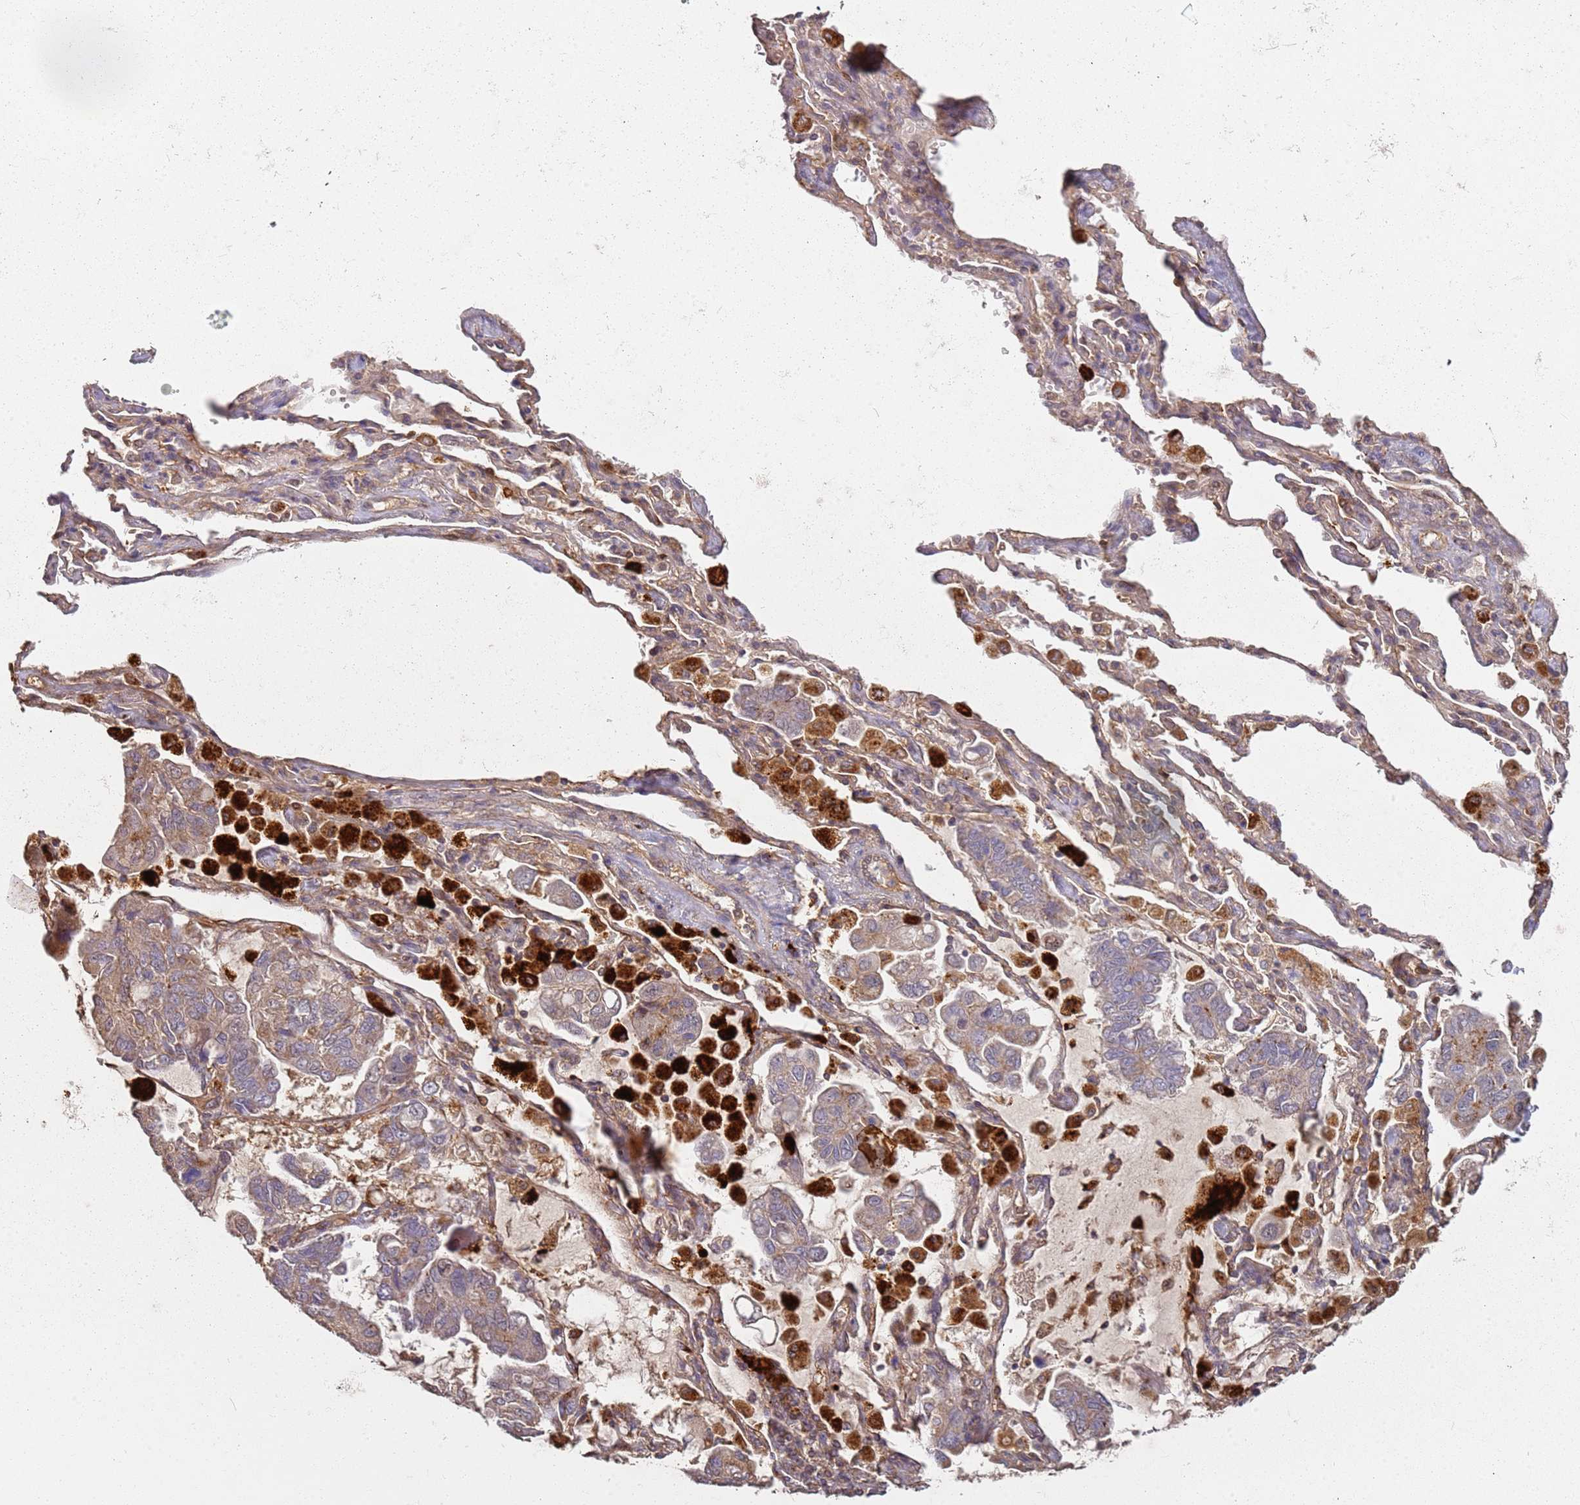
{"staining": {"intensity": "weak", "quantity": ">75%", "location": "cytoplasmic/membranous"}, "tissue": "lung cancer", "cell_type": "Tumor cells", "image_type": "cancer", "snomed": [{"axis": "morphology", "description": "Adenocarcinoma, NOS"}, {"axis": "topography", "description": "Lung"}], "caption": "Immunohistochemical staining of lung adenocarcinoma exhibits low levels of weak cytoplasmic/membranous protein positivity in approximately >75% of tumor cells.", "gene": "SCGB2B2", "patient": {"sex": "male", "age": 64}}